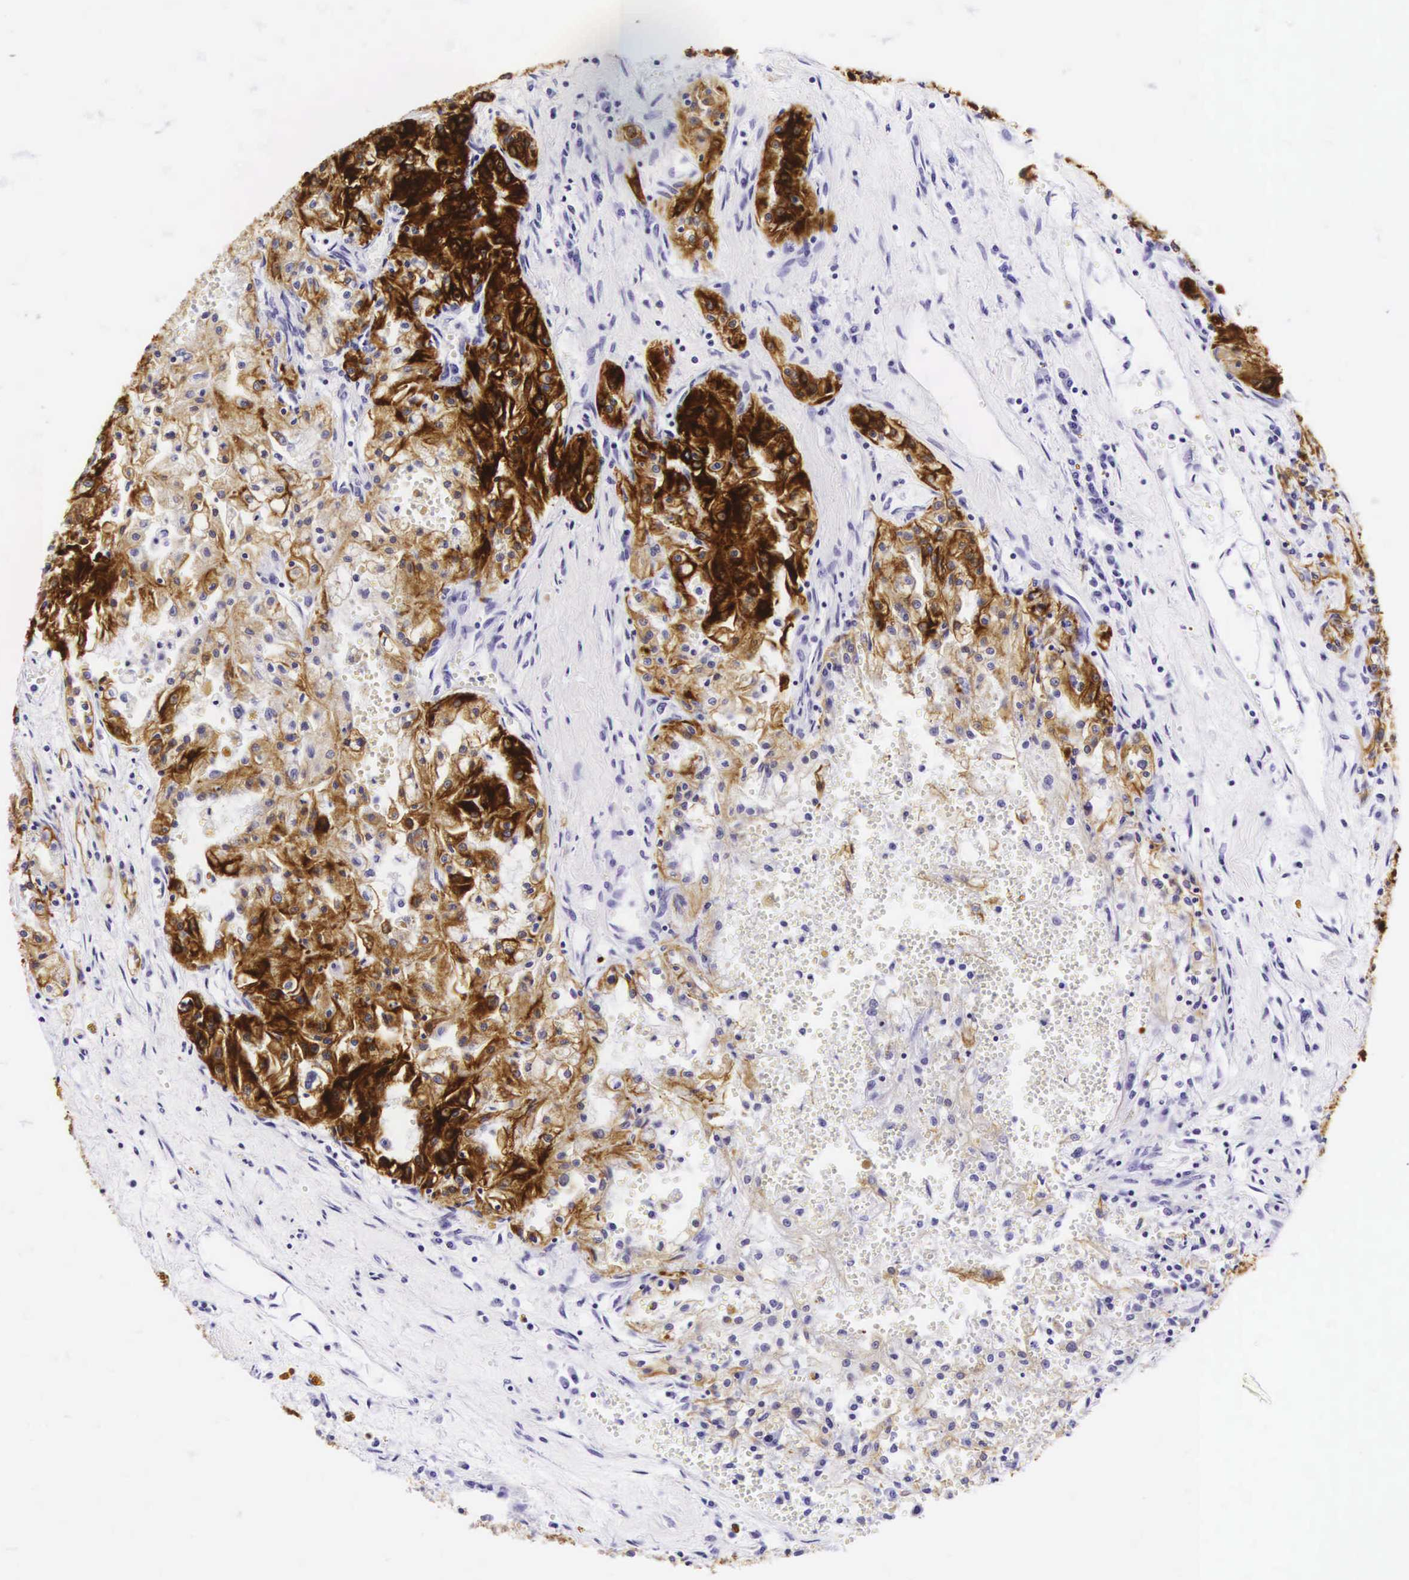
{"staining": {"intensity": "moderate", "quantity": "25%-75%", "location": "cytoplasmic/membranous"}, "tissue": "renal cancer", "cell_type": "Tumor cells", "image_type": "cancer", "snomed": [{"axis": "morphology", "description": "Adenocarcinoma, NOS"}, {"axis": "topography", "description": "Kidney"}], "caption": "A medium amount of moderate cytoplasmic/membranous positivity is seen in approximately 25%-75% of tumor cells in renal adenocarcinoma tissue.", "gene": "KRT18", "patient": {"sex": "male", "age": 78}}